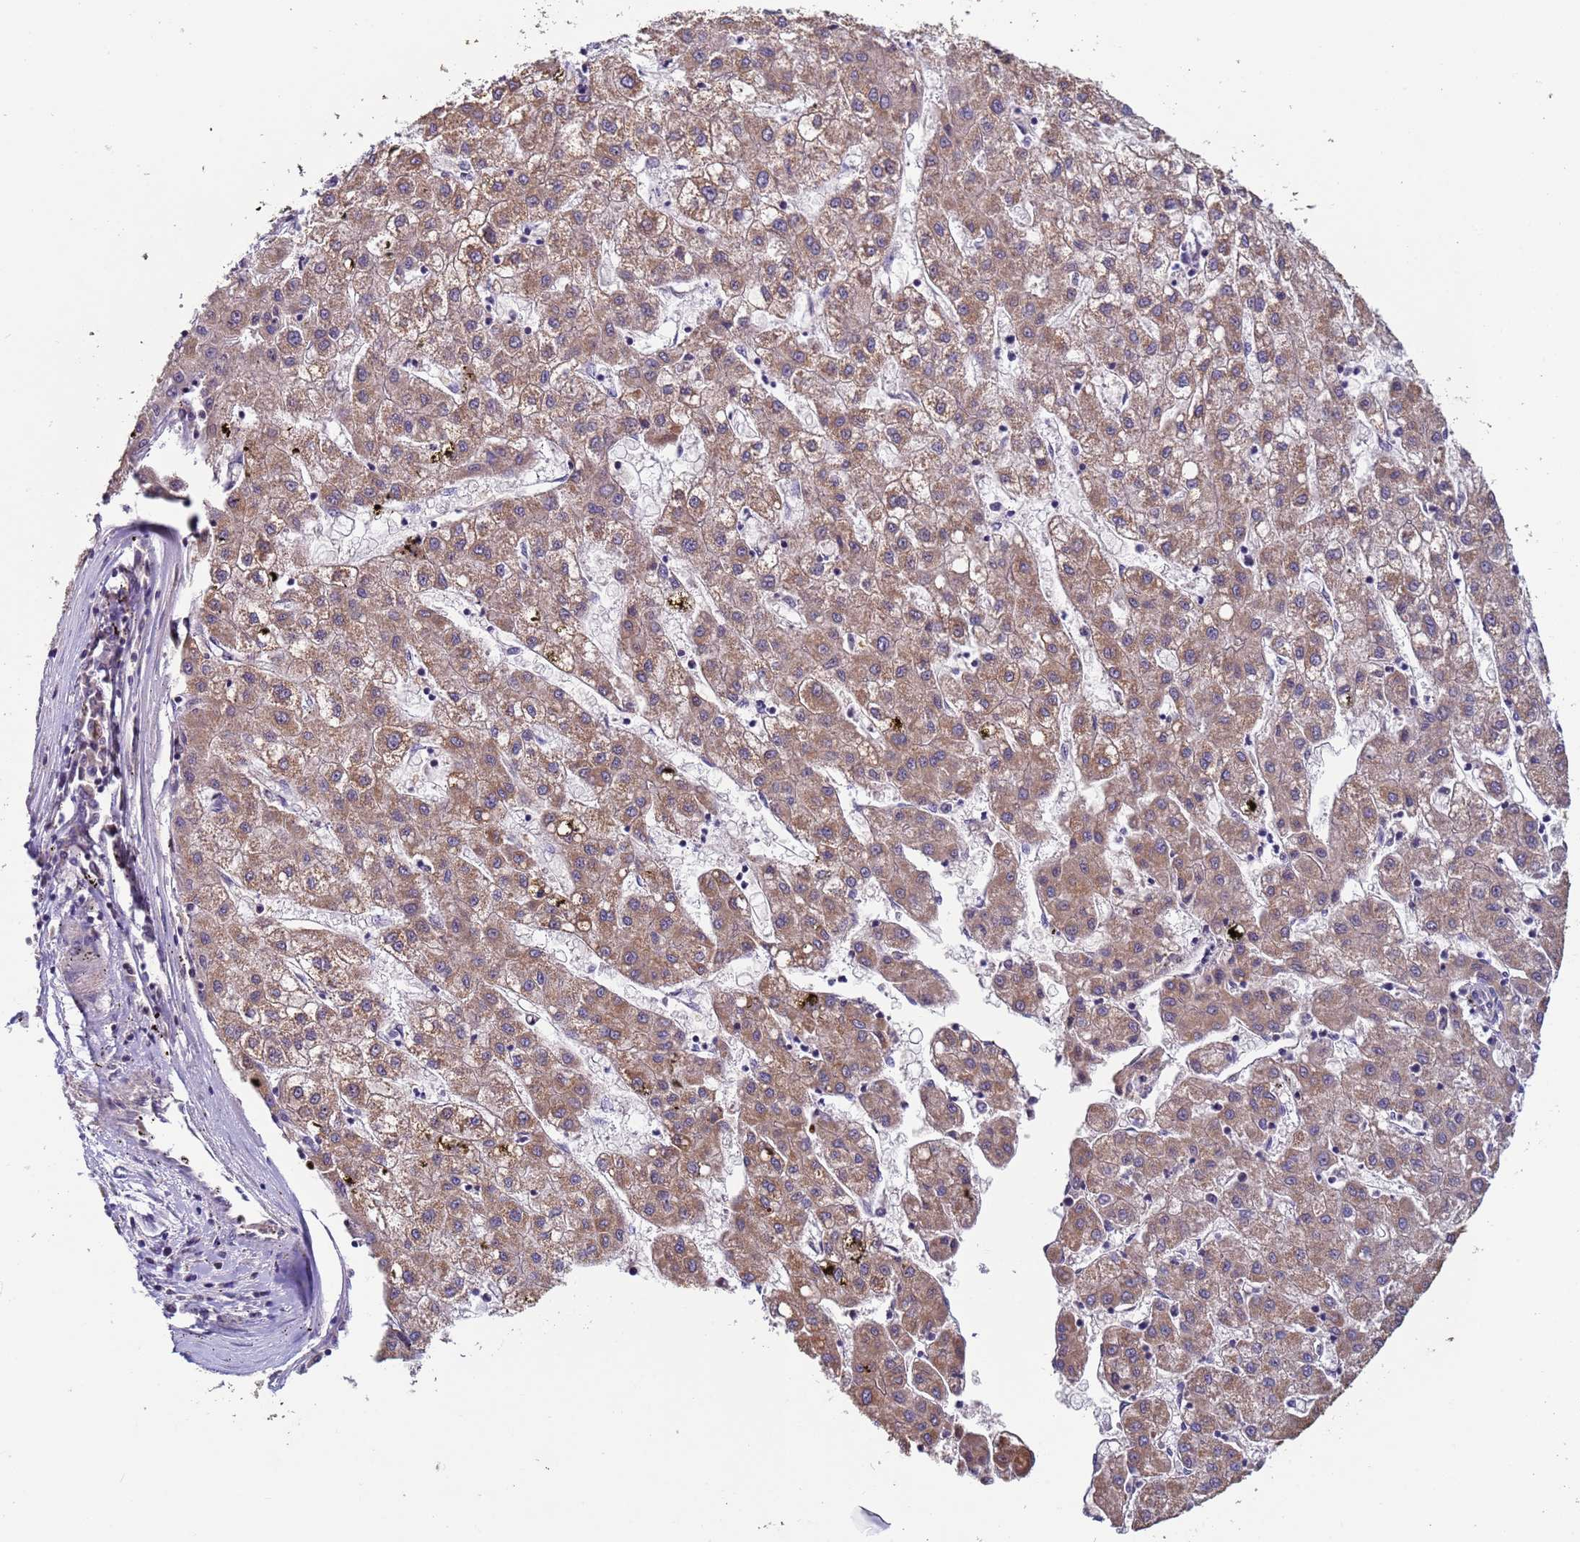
{"staining": {"intensity": "moderate", "quantity": ">75%", "location": "cytoplasmic/membranous"}, "tissue": "liver cancer", "cell_type": "Tumor cells", "image_type": "cancer", "snomed": [{"axis": "morphology", "description": "Carcinoma, Hepatocellular, NOS"}, {"axis": "topography", "description": "Liver"}], "caption": "Liver hepatocellular carcinoma stained for a protein (brown) shows moderate cytoplasmic/membranous positive positivity in about >75% of tumor cells.", "gene": "CLHC1", "patient": {"sex": "male", "age": 72}}